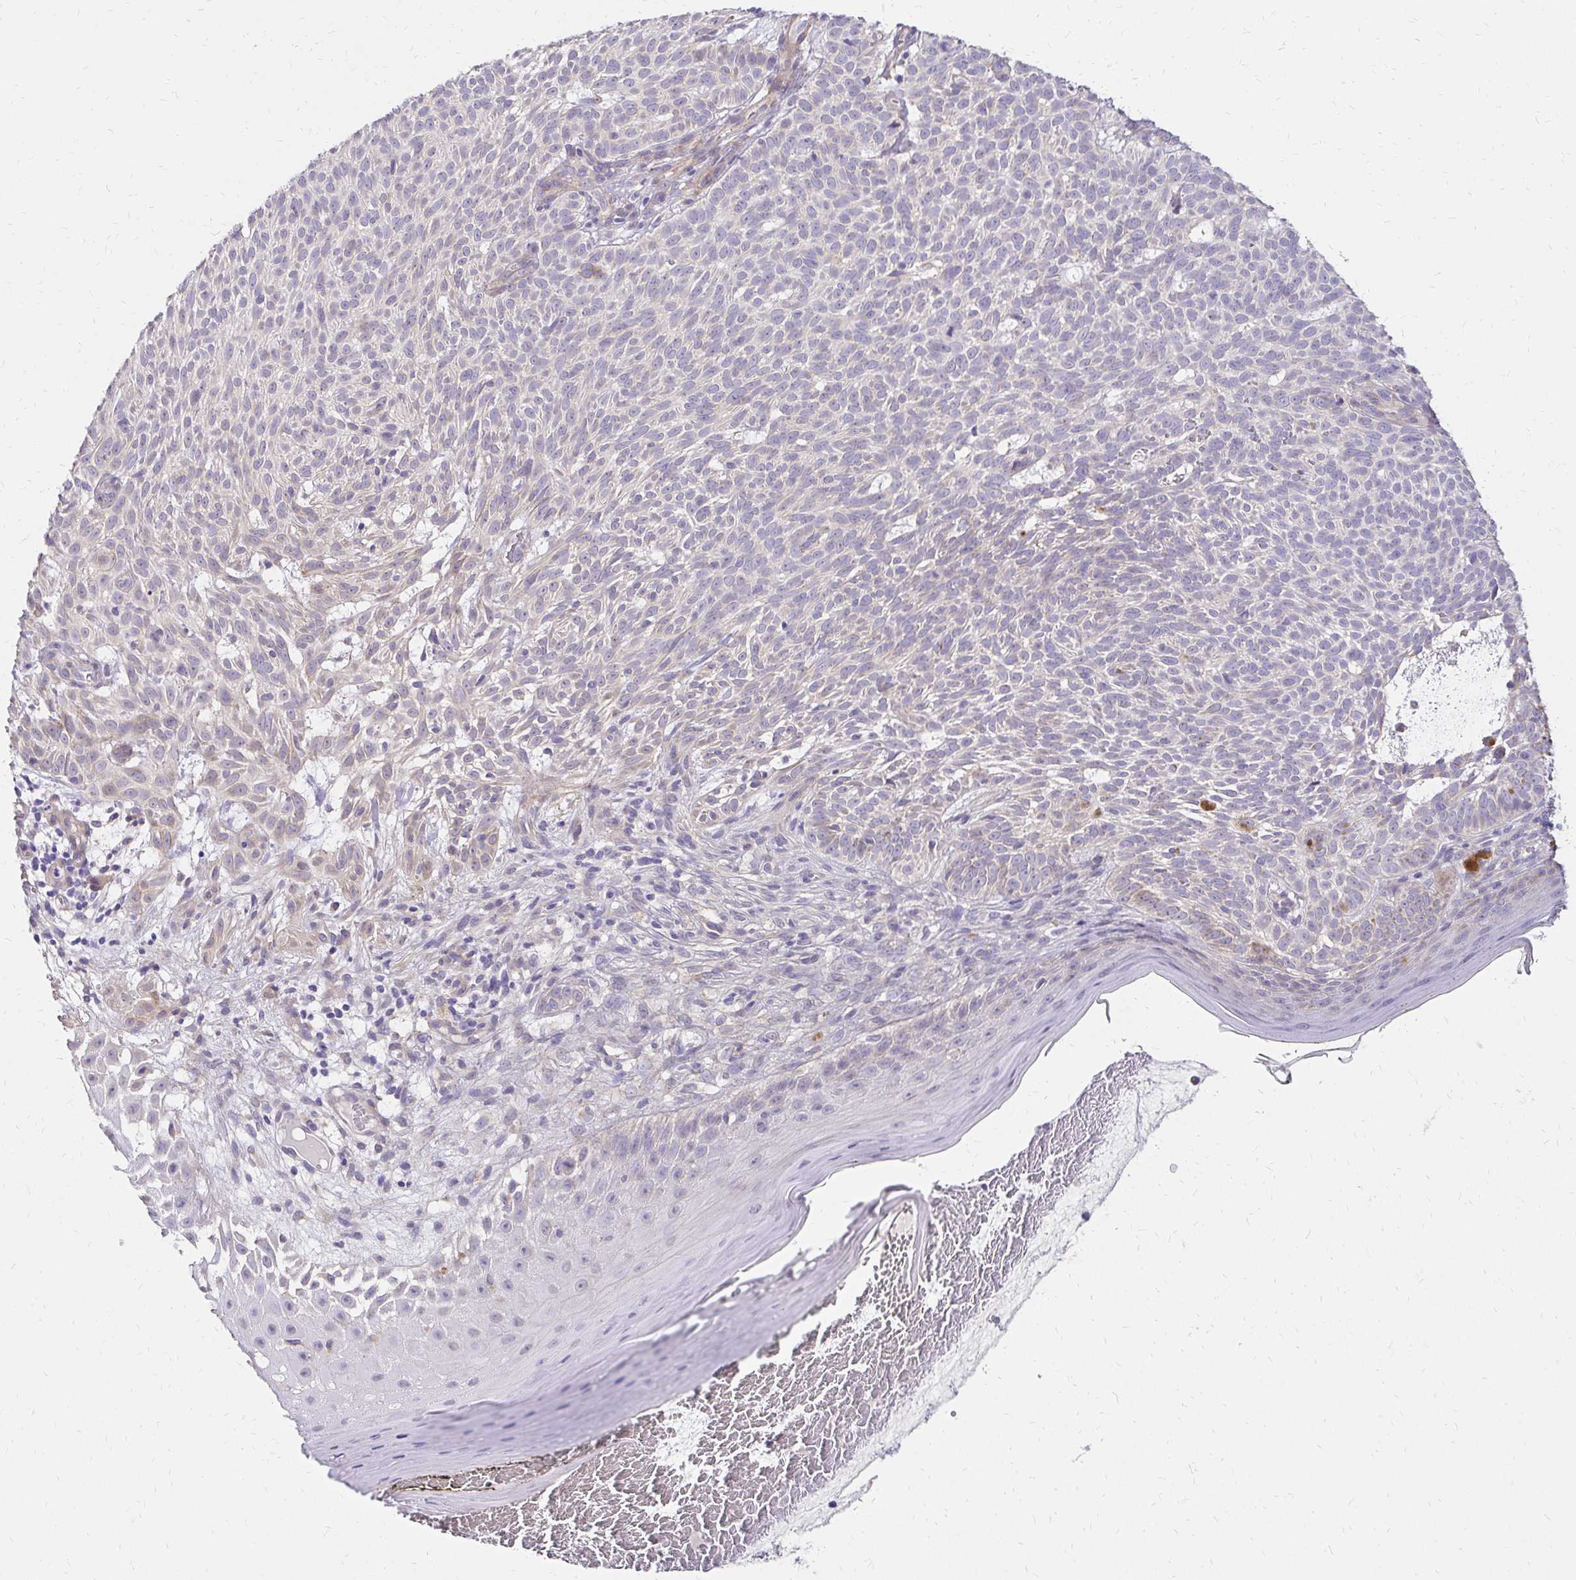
{"staining": {"intensity": "negative", "quantity": "none", "location": "none"}, "tissue": "skin cancer", "cell_type": "Tumor cells", "image_type": "cancer", "snomed": [{"axis": "morphology", "description": "Basal cell carcinoma"}, {"axis": "topography", "description": "Skin"}], "caption": "Human skin cancer stained for a protein using immunohistochemistry reveals no staining in tumor cells.", "gene": "PRIMA1", "patient": {"sex": "male", "age": 78}}